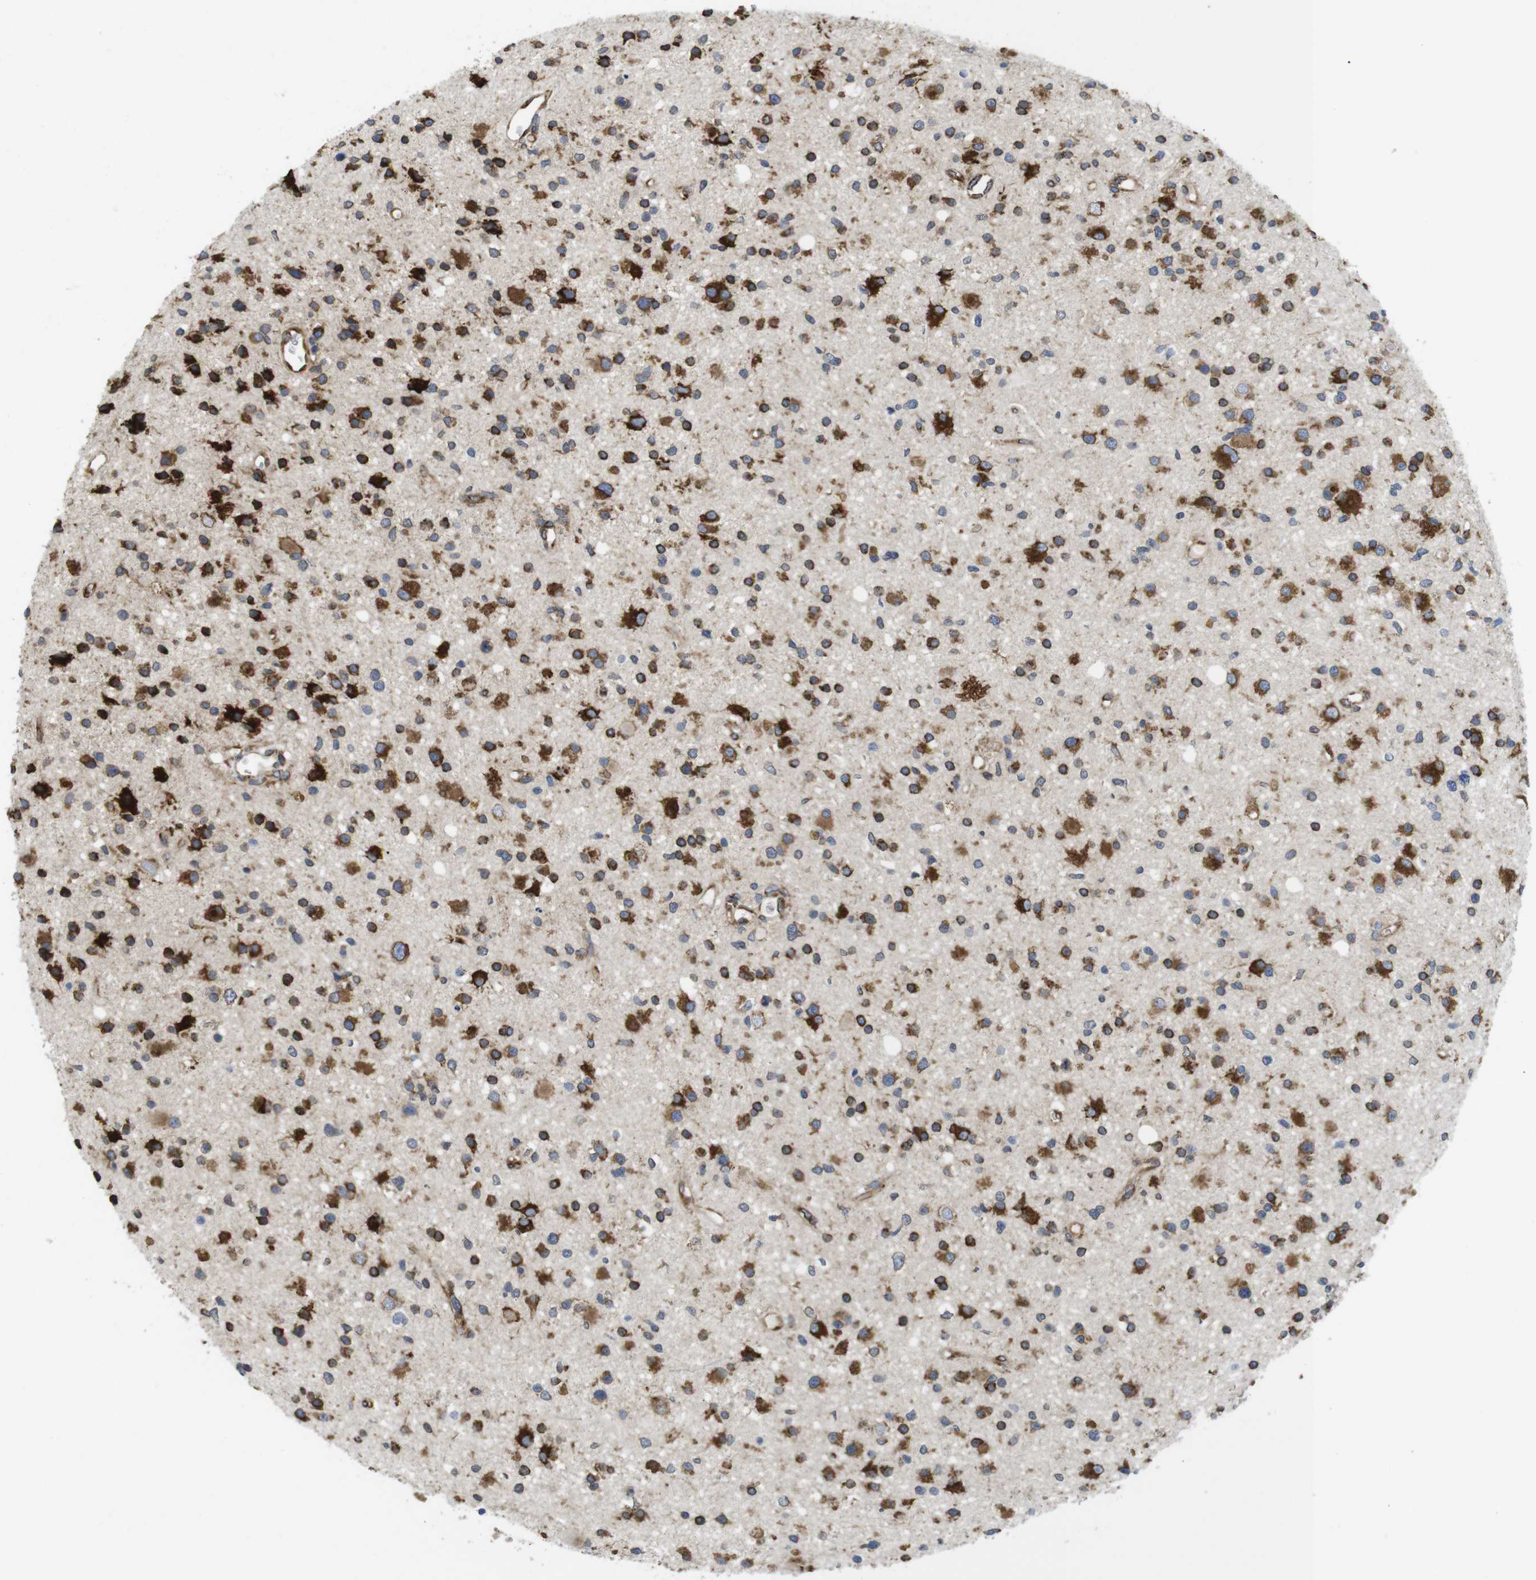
{"staining": {"intensity": "strong", "quantity": ">75%", "location": "cytoplasmic/membranous"}, "tissue": "glioma", "cell_type": "Tumor cells", "image_type": "cancer", "snomed": [{"axis": "morphology", "description": "Glioma, malignant, High grade"}, {"axis": "topography", "description": "Brain"}], "caption": "Approximately >75% of tumor cells in human glioma show strong cytoplasmic/membranous protein positivity as visualized by brown immunohistochemical staining.", "gene": "PCNX2", "patient": {"sex": "male", "age": 33}}